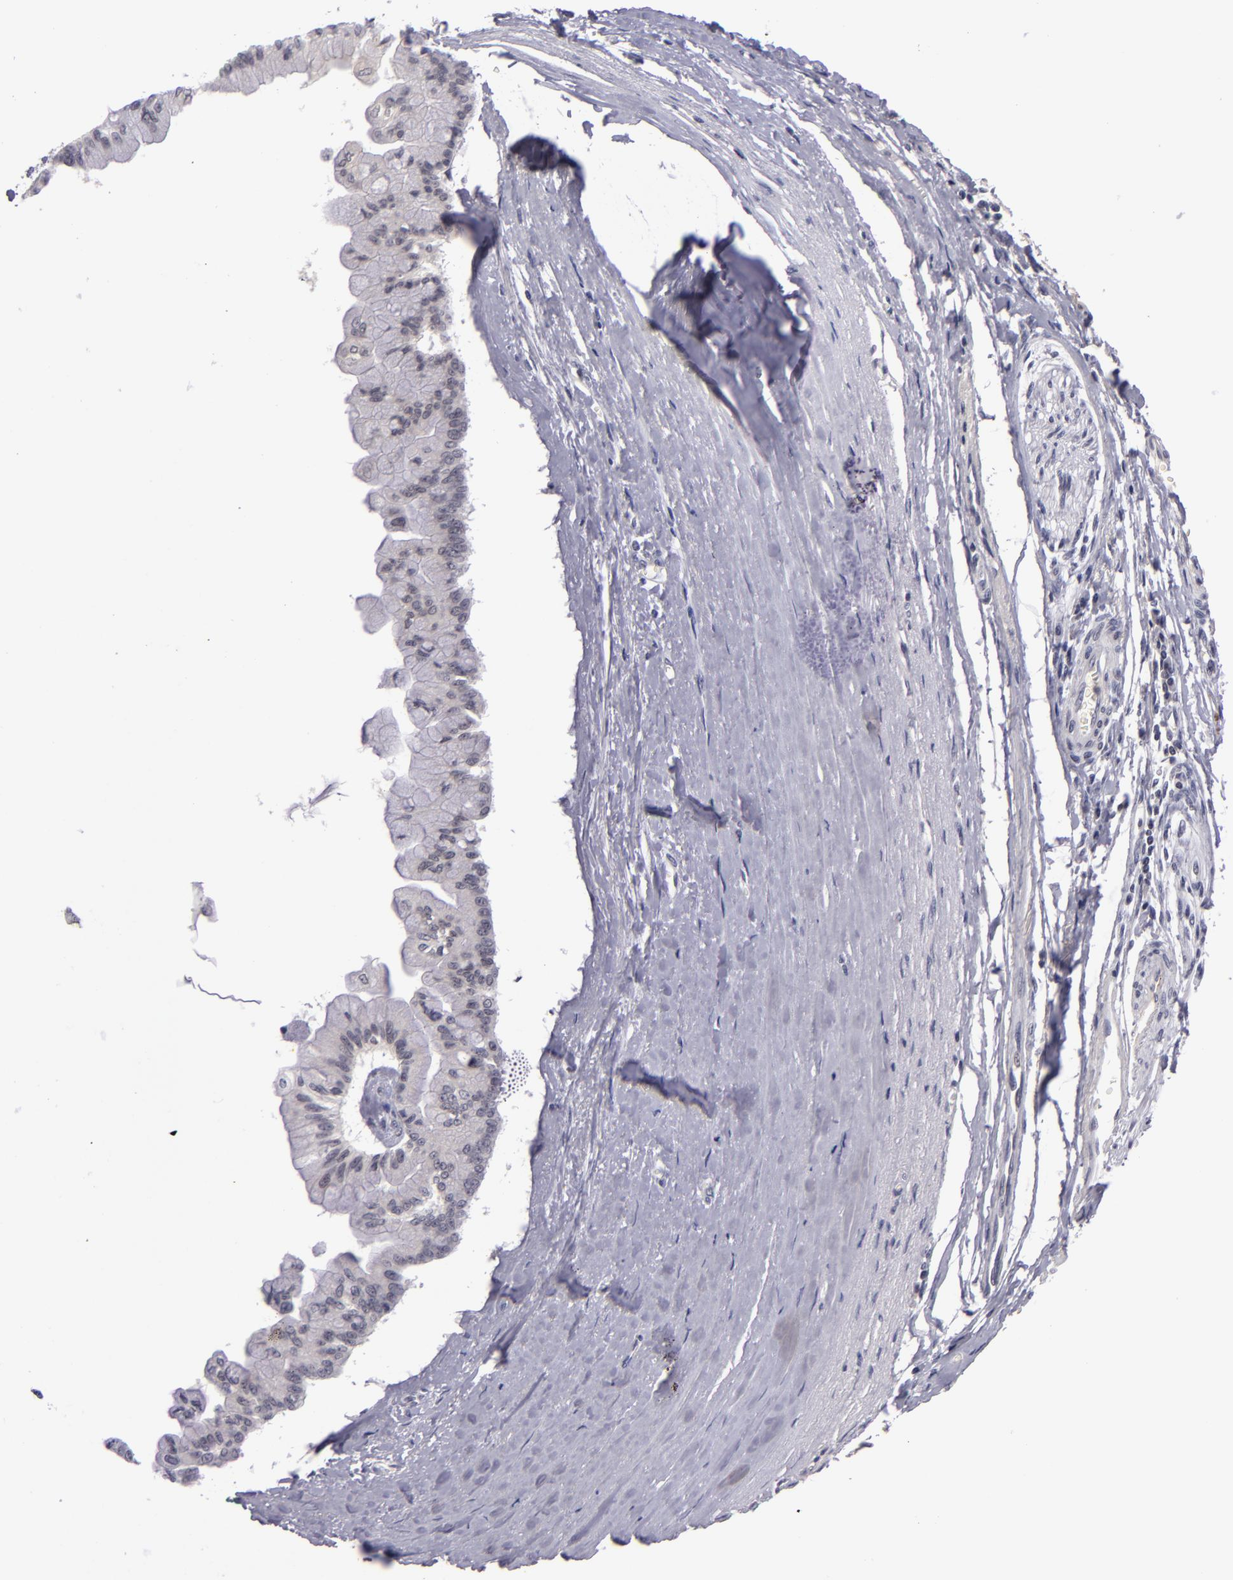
{"staining": {"intensity": "negative", "quantity": "none", "location": "none"}, "tissue": "liver cancer", "cell_type": "Tumor cells", "image_type": "cancer", "snomed": [{"axis": "morphology", "description": "Cholangiocarcinoma"}, {"axis": "topography", "description": "Liver"}], "caption": "Immunohistochemical staining of human liver cancer (cholangiocarcinoma) shows no significant expression in tumor cells.", "gene": "CASP8", "patient": {"sex": "female", "age": 79}}